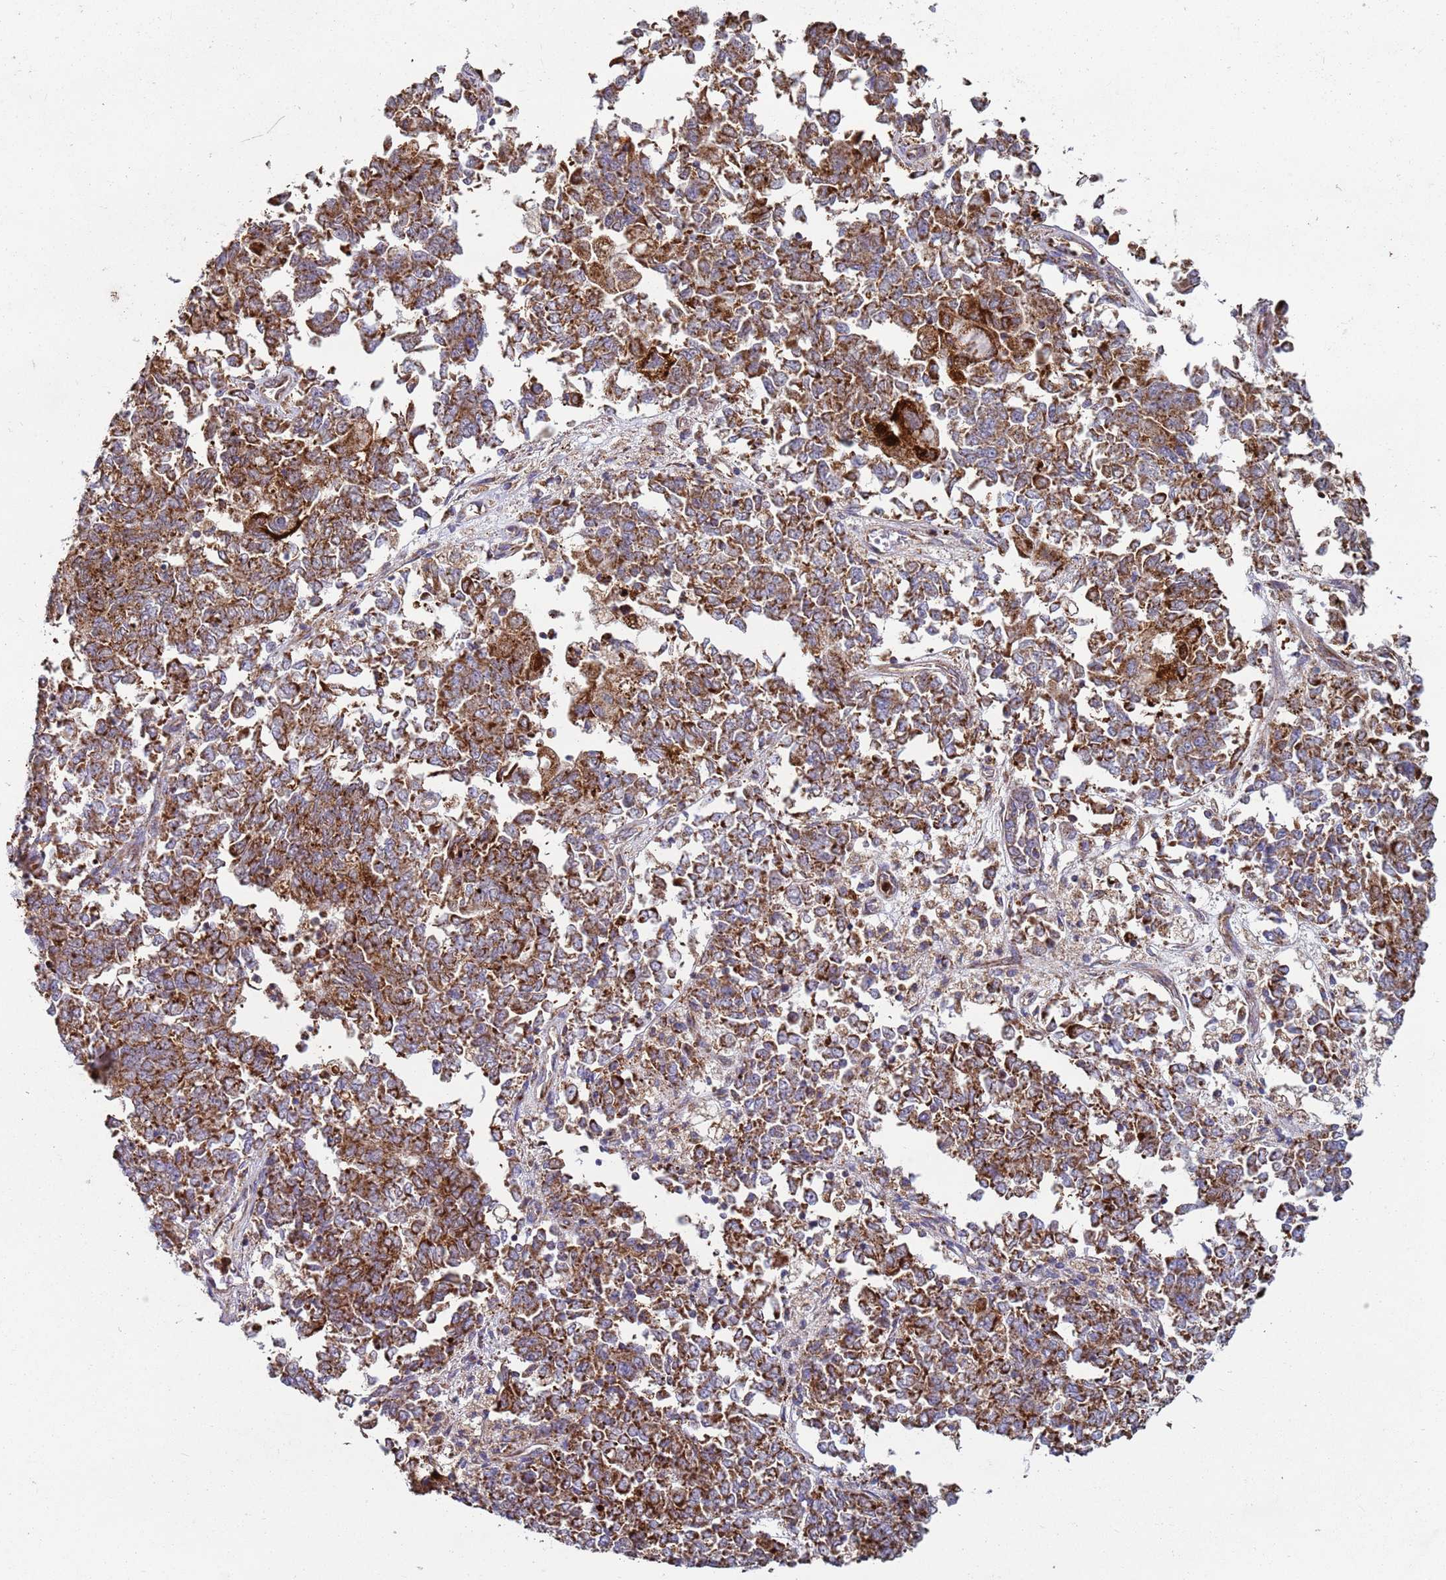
{"staining": {"intensity": "strong", "quantity": ">75%", "location": "cytoplasmic/membranous"}, "tissue": "endometrial cancer", "cell_type": "Tumor cells", "image_type": "cancer", "snomed": [{"axis": "morphology", "description": "Adenocarcinoma, NOS"}, {"axis": "topography", "description": "Endometrium"}], "caption": "The micrograph displays immunohistochemical staining of adenocarcinoma (endometrial). There is strong cytoplasmic/membranous staining is appreciated in about >75% of tumor cells.", "gene": "FBXO33", "patient": {"sex": "female", "age": 80}}